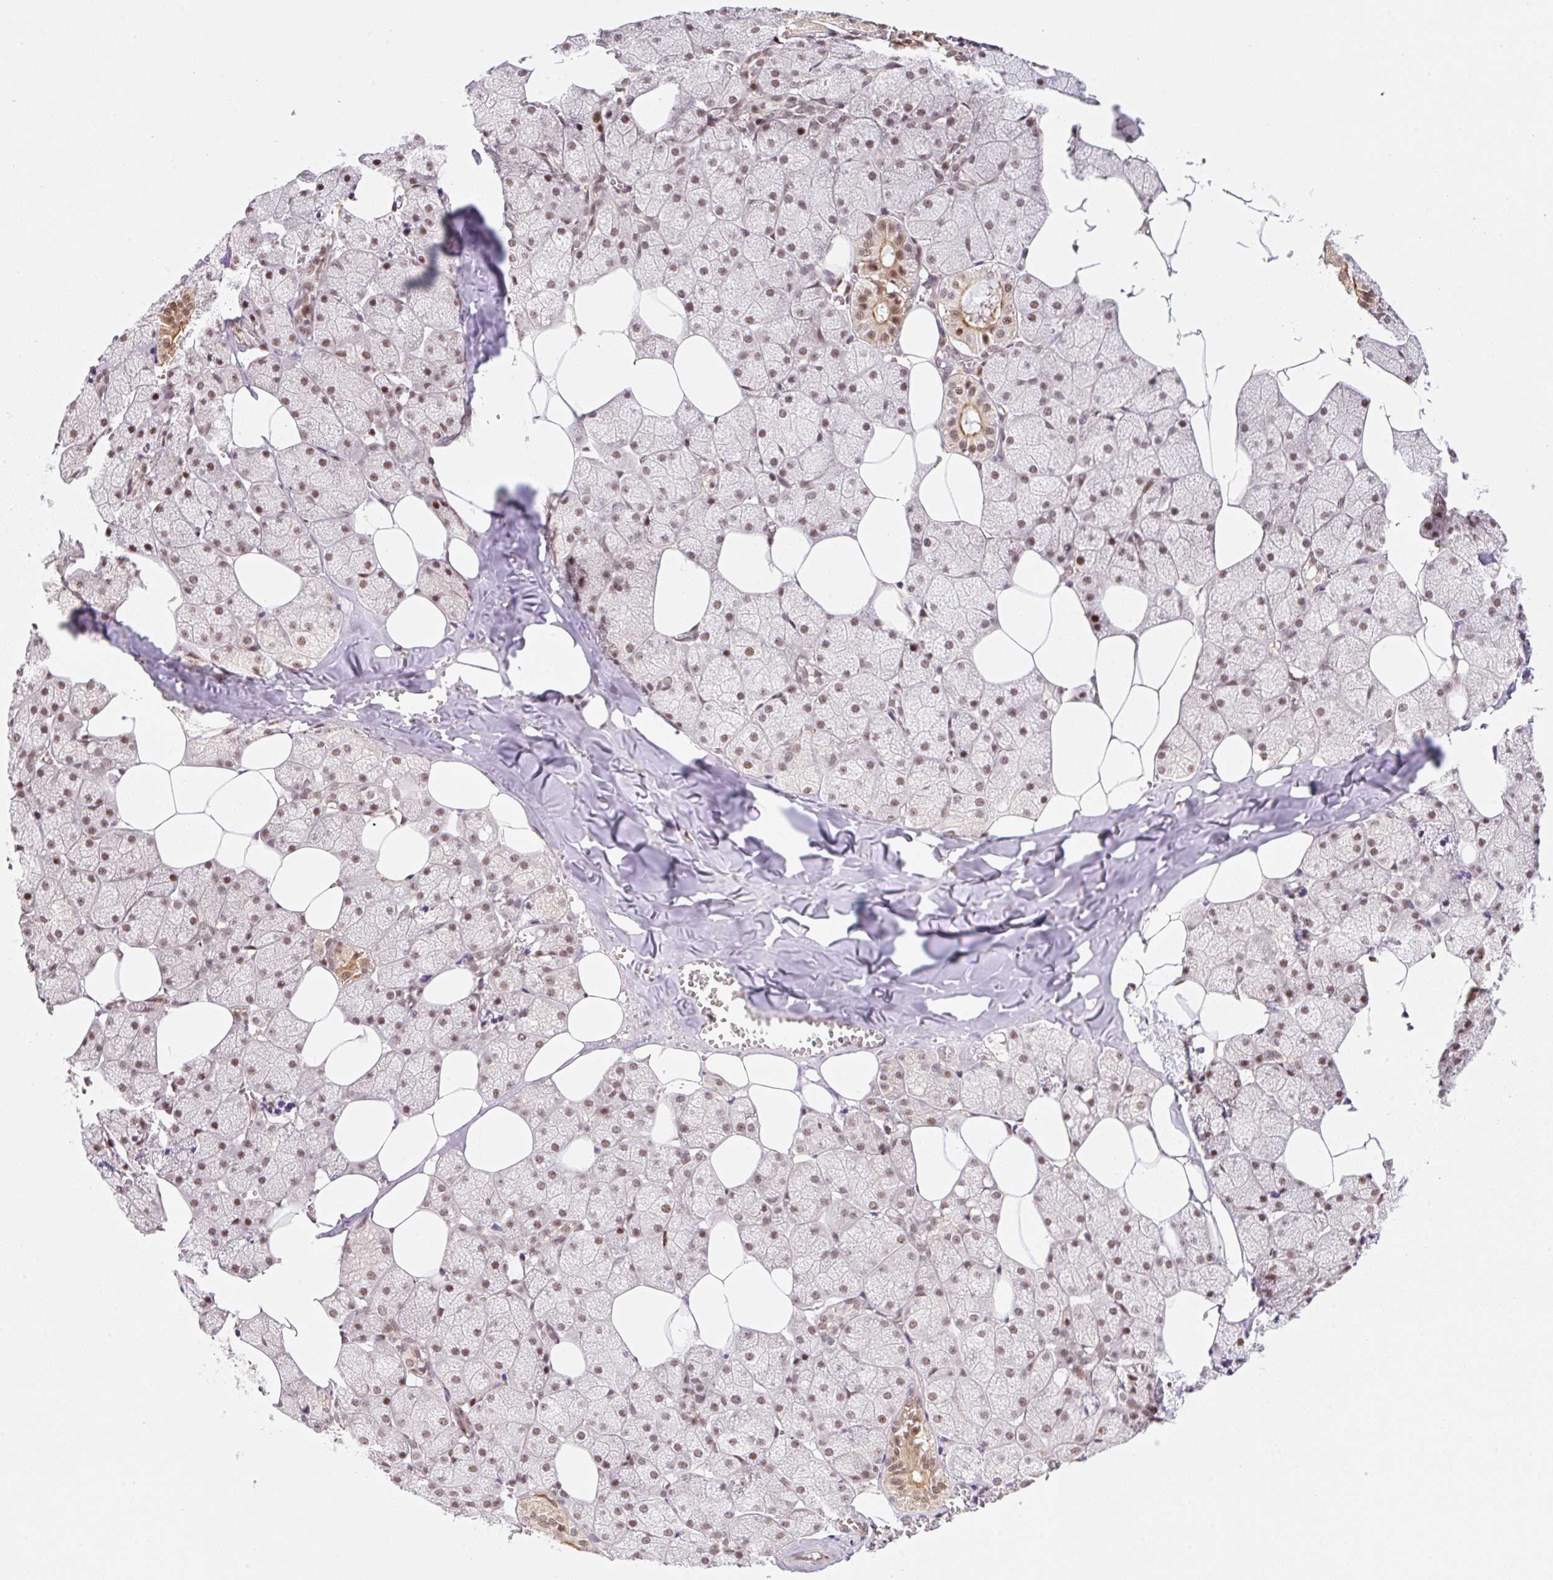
{"staining": {"intensity": "moderate", "quantity": ">75%", "location": "nuclear"}, "tissue": "salivary gland", "cell_type": "Glandular cells", "image_type": "normal", "snomed": [{"axis": "morphology", "description": "Normal tissue, NOS"}, {"axis": "topography", "description": "Salivary gland"}, {"axis": "topography", "description": "Peripheral nerve tissue"}], "caption": "Salivary gland stained for a protein shows moderate nuclear positivity in glandular cells.", "gene": "INTS8", "patient": {"sex": "male", "age": 38}}